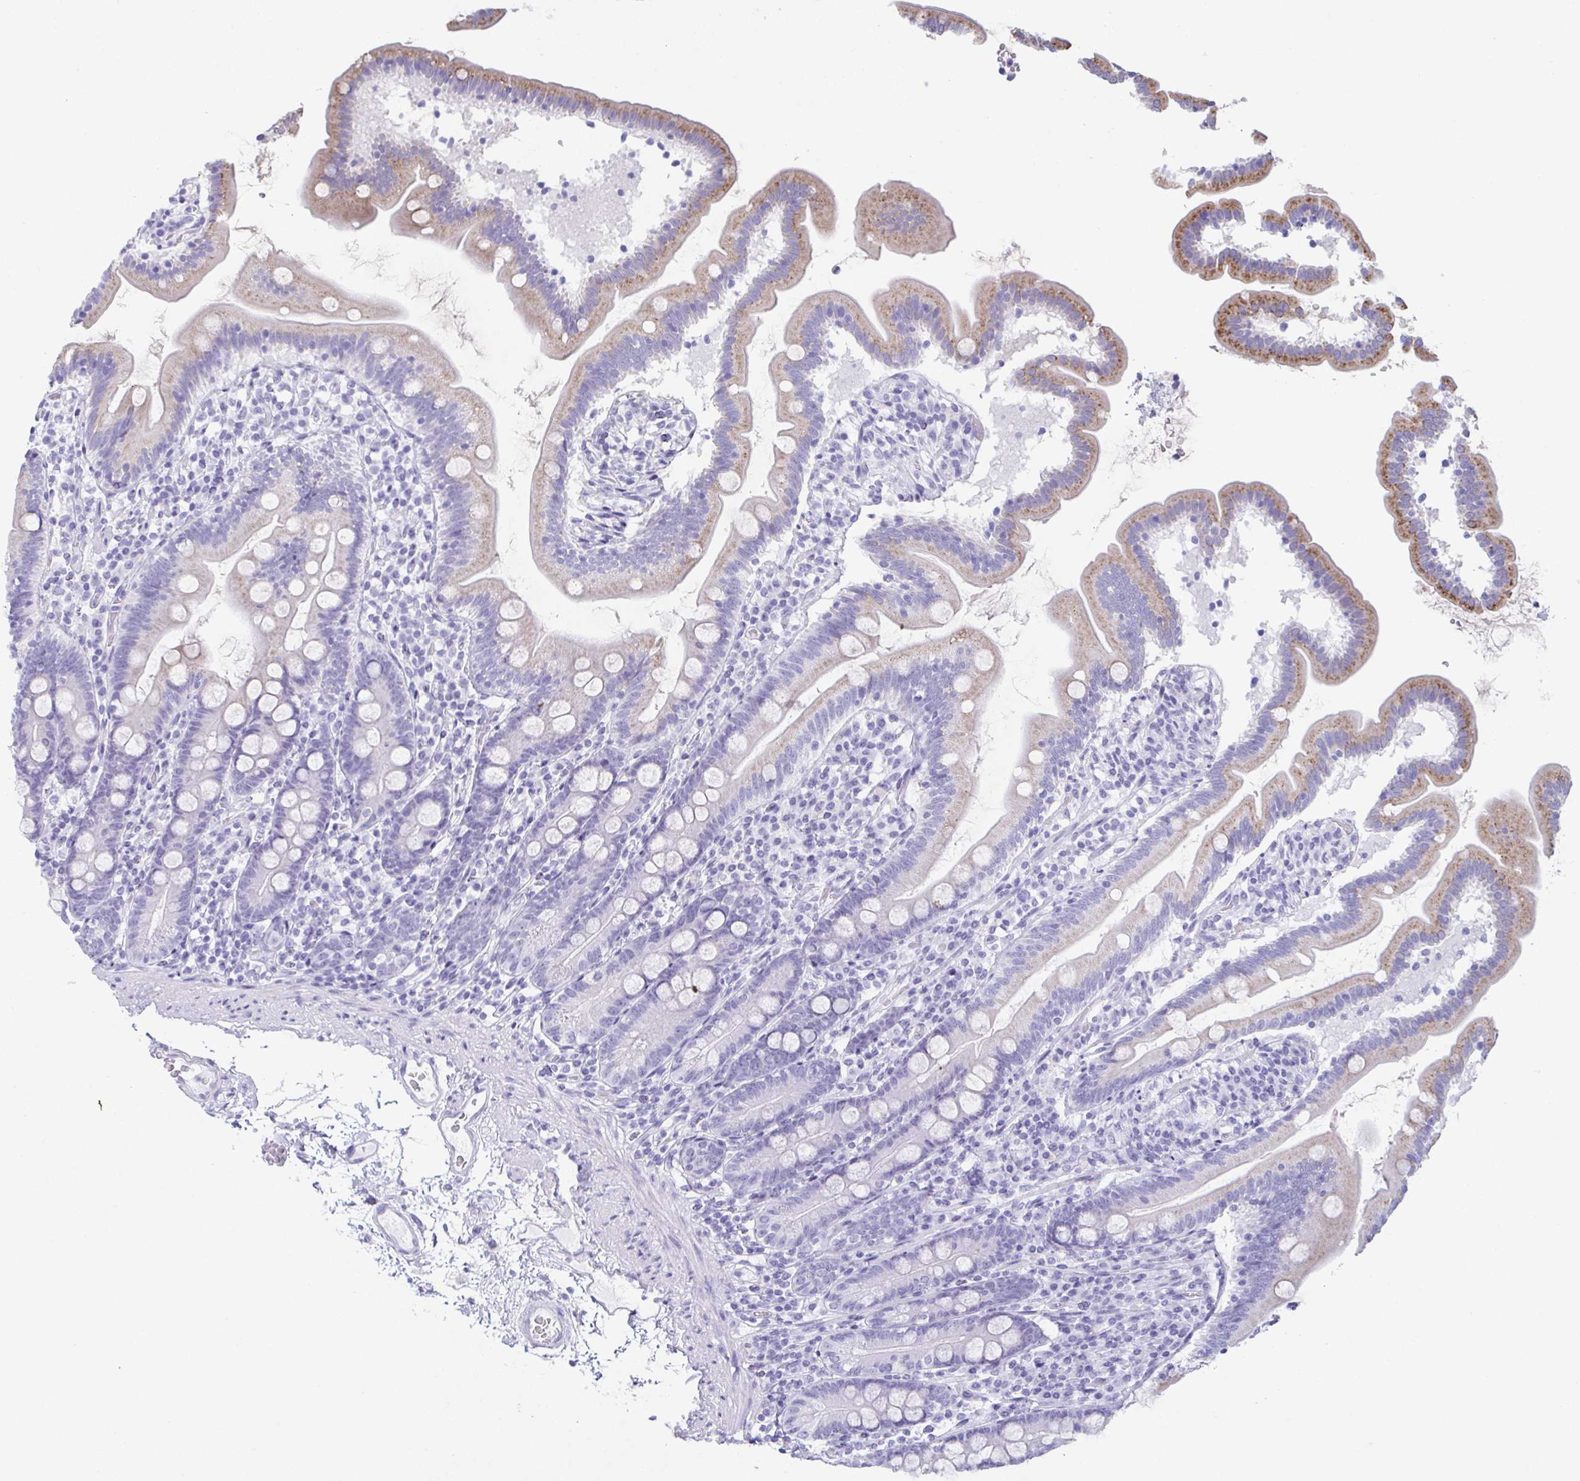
{"staining": {"intensity": "moderate", "quantity": "25%-75%", "location": "cytoplasmic/membranous"}, "tissue": "duodenum", "cell_type": "Glandular cells", "image_type": "normal", "snomed": [{"axis": "morphology", "description": "Normal tissue, NOS"}, {"axis": "topography", "description": "Duodenum"}], "caption": "Duodenum stained with immunohistochemistry (IHC) demonstrates moderate cytoplasmic/membranous expression in approximately 25%-75% of glandular cells.", "gene": "TEX19", "patient": {"sex": "female", "age": 67}}